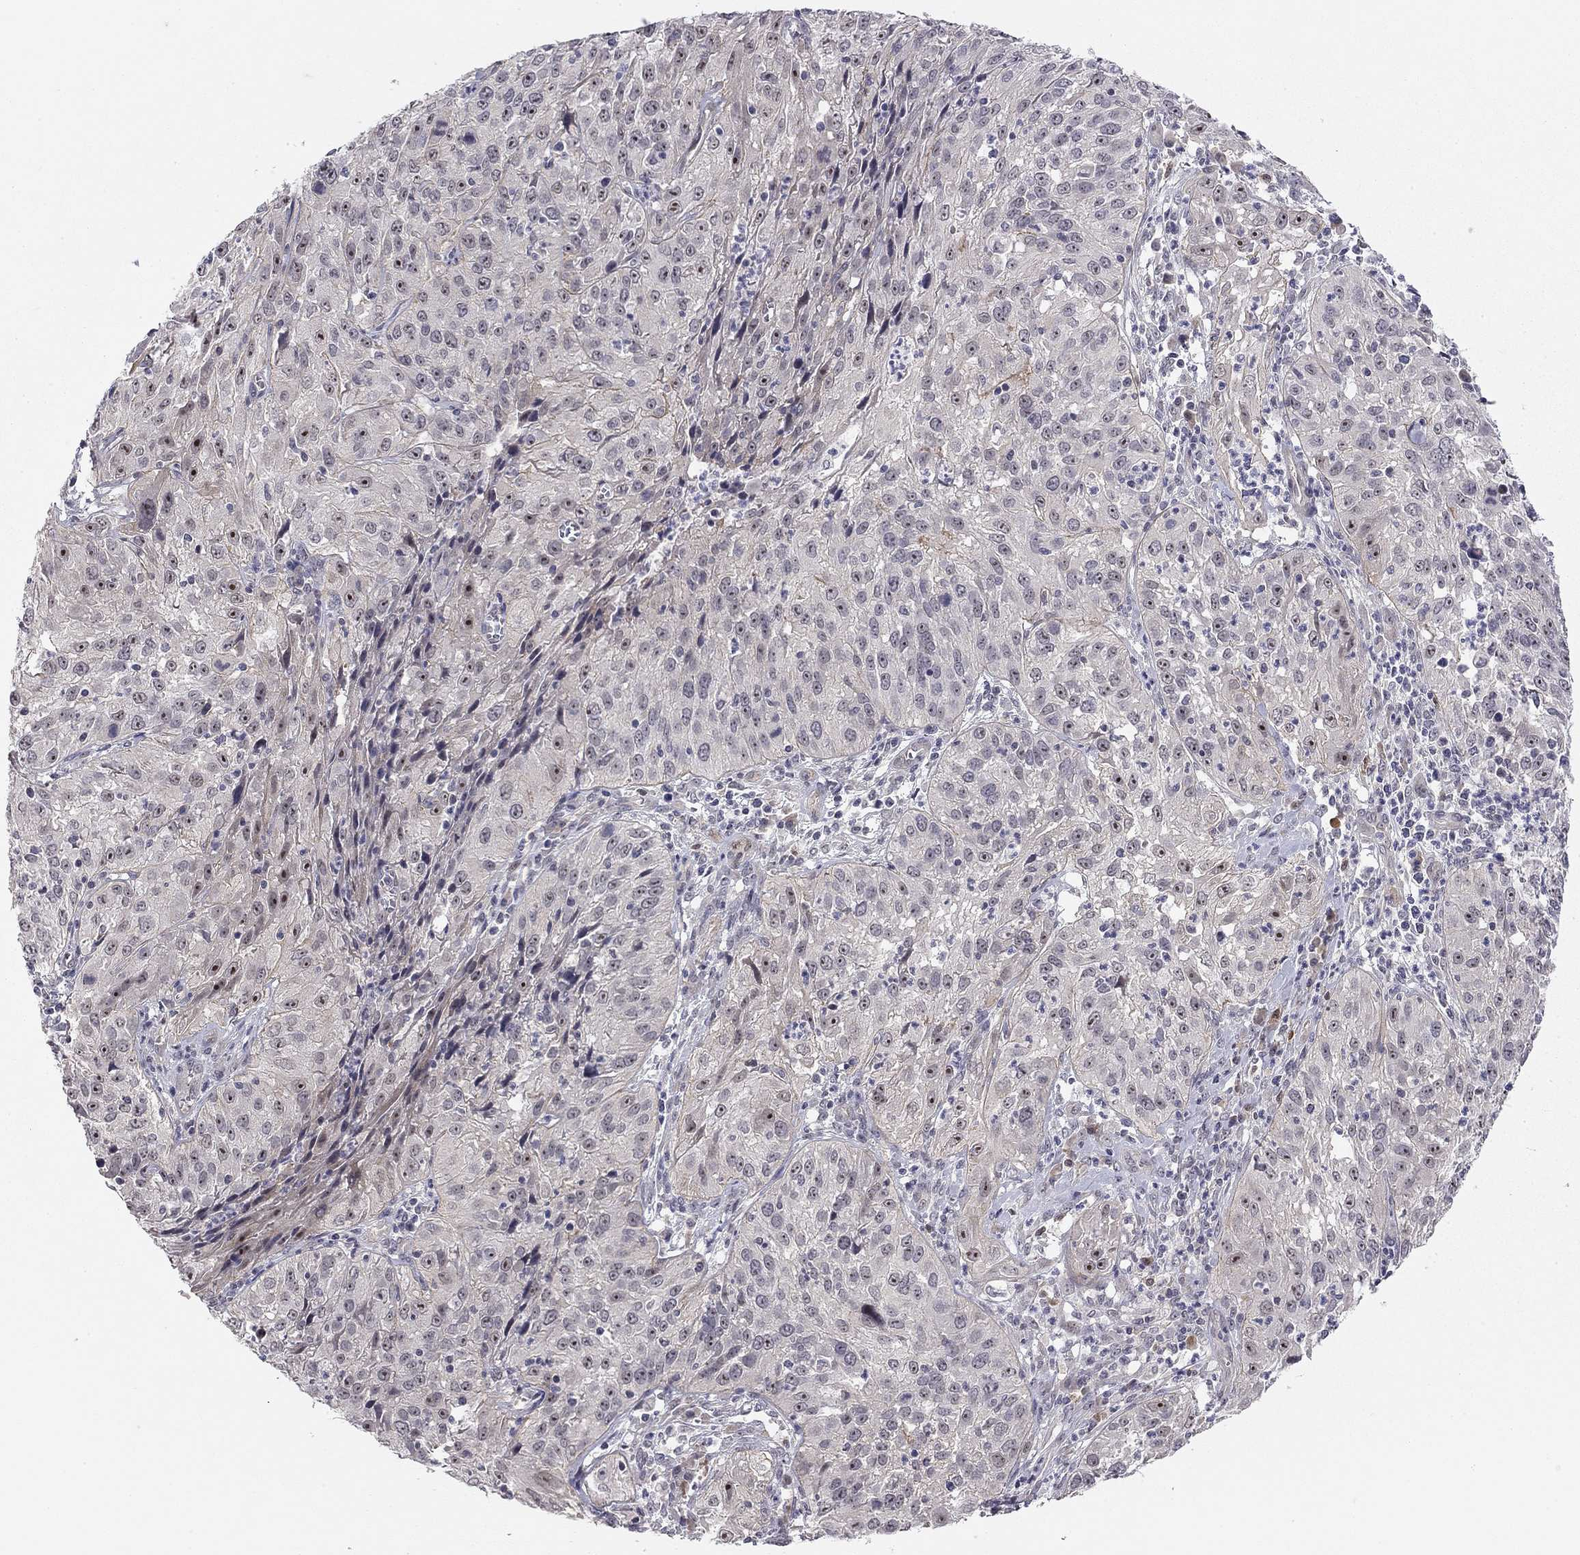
{"staining": {"intensity": "negative", "quantity": "none", "location": "none"}, "tissue": "cervical cancer", "cell_type": "Tumor cells", "image_type": "cancer", "snomed": [{"axis": "morphology", "description": "Squamous cell carcinoma, NOS"}, {"axis": "topography", "description": "Cervix"}], "caption": "An image of human squamous cell carcinoma (cervical) is negative for staining in tumor cells.", "gene": "STXBP6", "patient": {"sex": "female", "age": 32}}